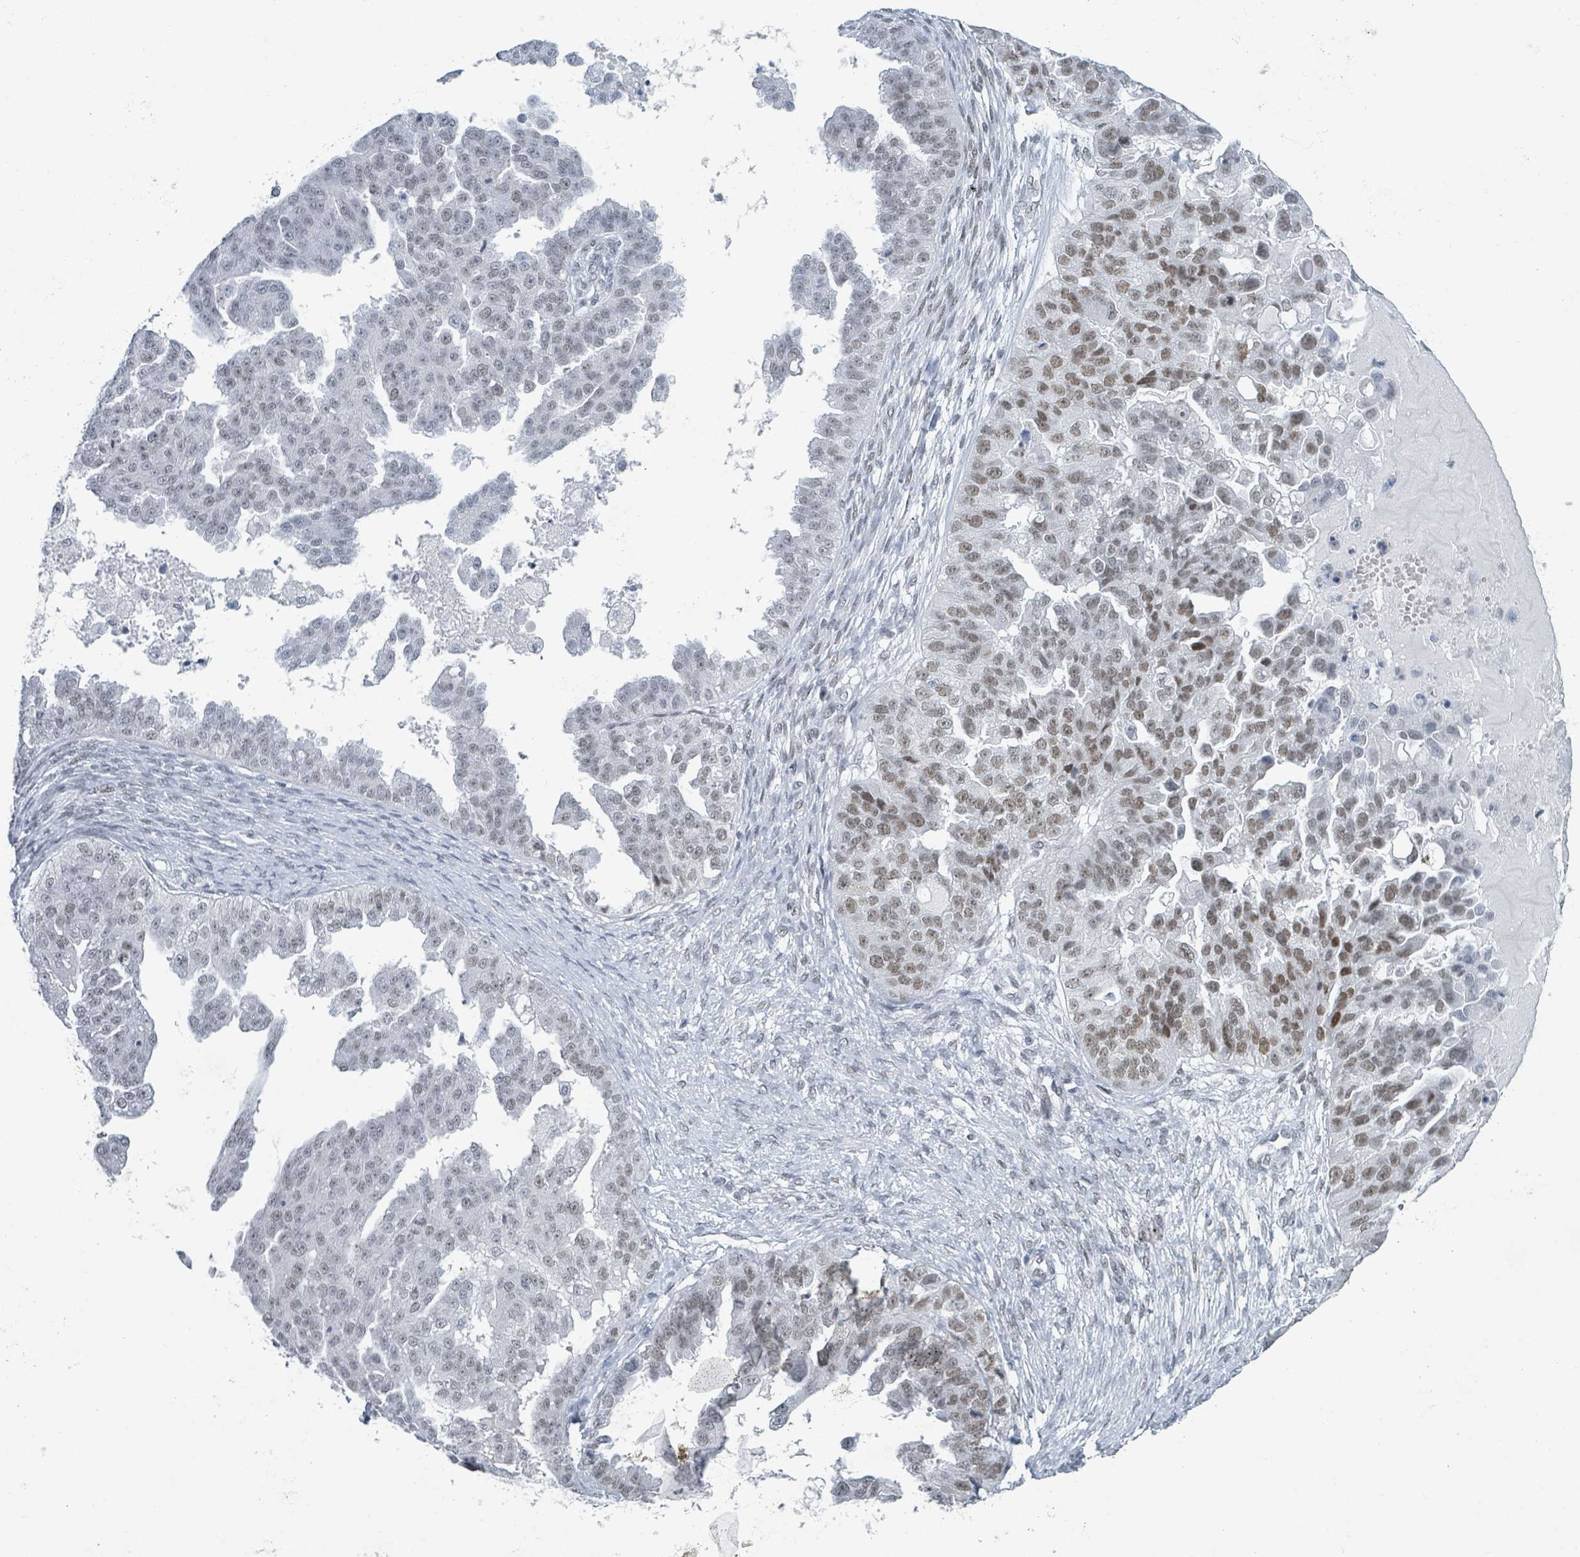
{"staining": {"intensity": "moderate", "quantity": "<25%", "location": "nuclear"}, "tissue": "ovarian cancer", "cell_type": "Tumor cells", "image_type": "cancer", "snomed": [{"axis": "morphology", "description": "Cystadenocarcinoma, serous, NOS"}, {"axis": "topography", "description": "Ovary"}], "caption": "Moderate nuclear positivity for a protein is appreciated in about <25% of tumor cells of ovarian cancer using immunohistochemistry.", "gene": "EHMT2", "patient": {"sex": "female", "age": 58}}